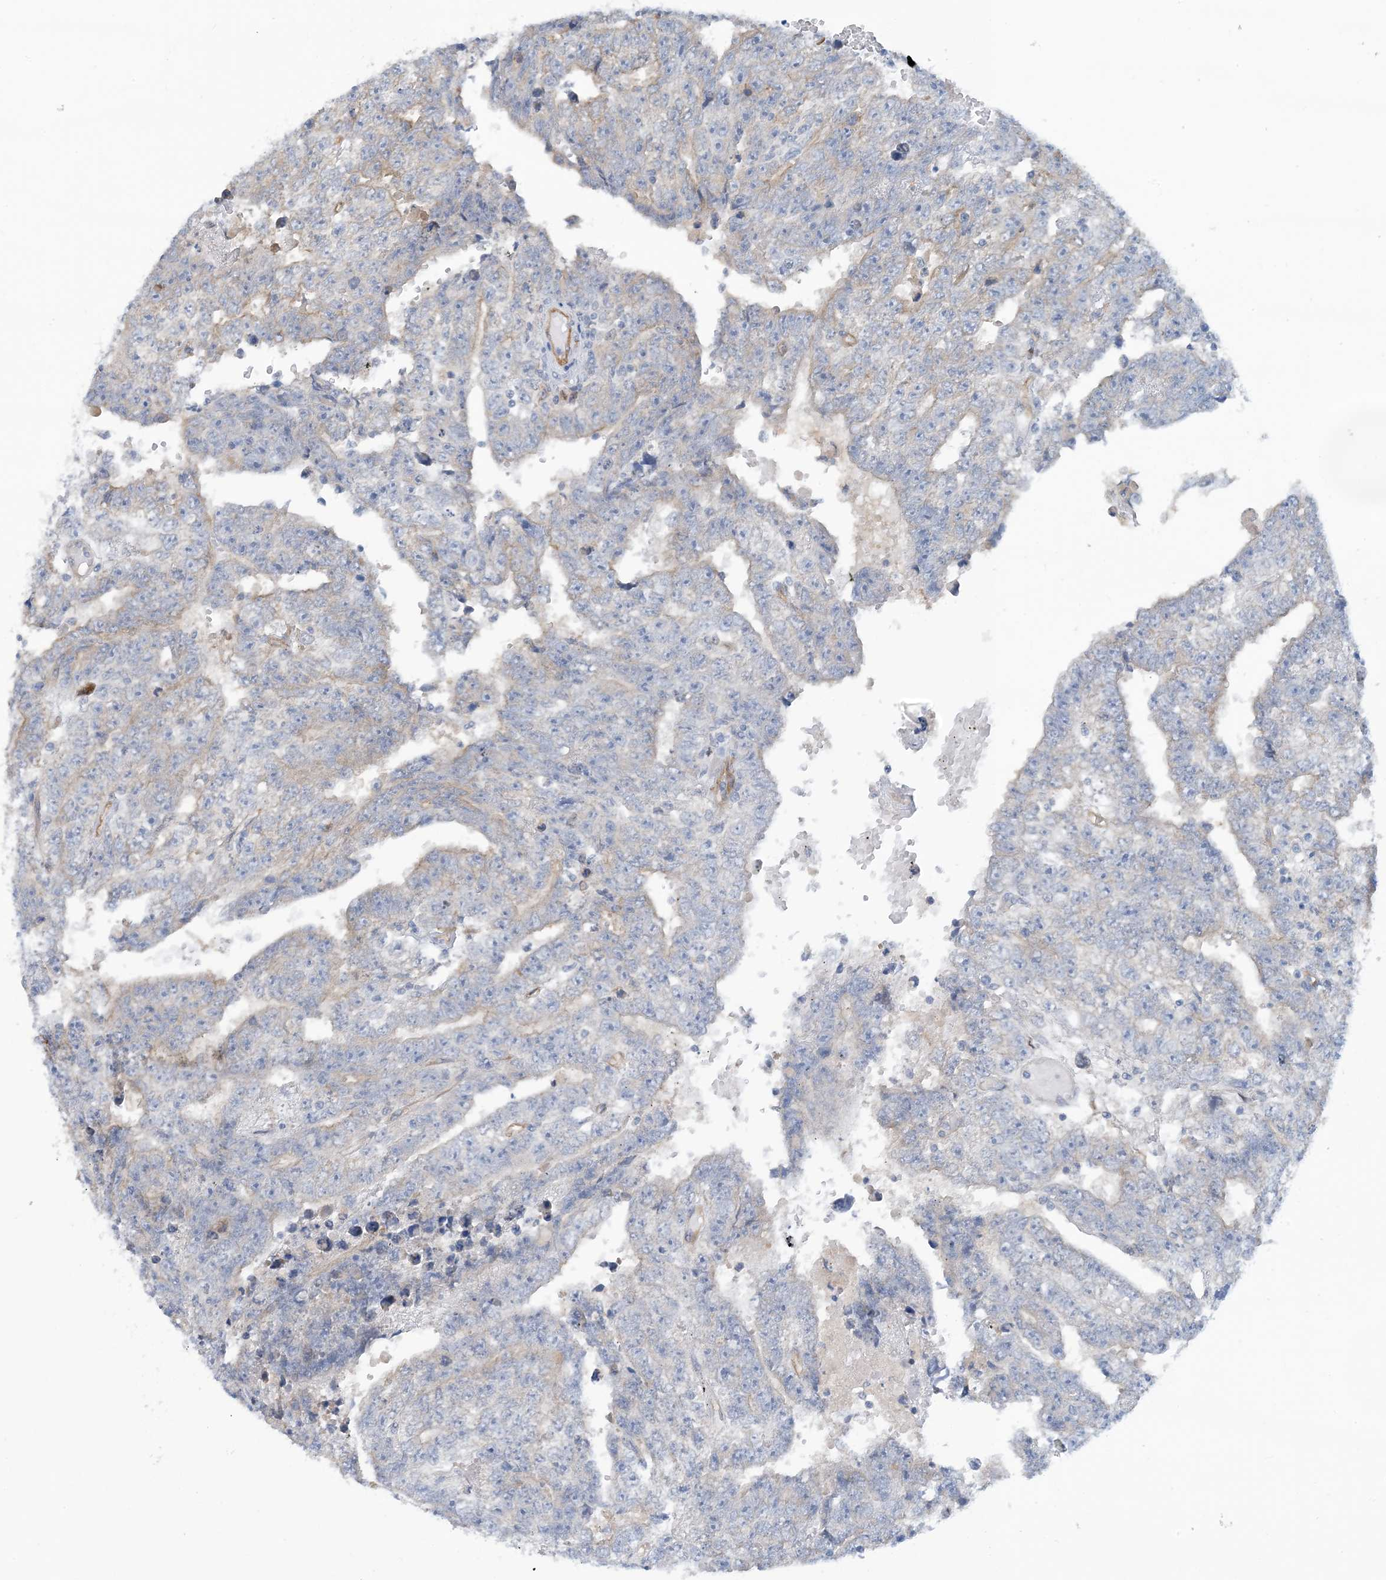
{"staining": {"intensity": "negative", "quantity": "none", "location": "none"}, "tissue": "testis cancer", "cell_type": "Tumor cells", "image_type": "cancer", "snomed": [{"axis": "morphology", "description": "Carcinoma, Embryonal, NOS"}, {"axis": "topography", "description": "Testis"}], "caption": "Micrograph shows no significant protein staining in tumor cells of testis embryonal carcinoma. The staining is performed using DAB (3,3'-diaminobenzidine) brown chromogen with nuclei counter-stained in using hematoxylin.", "gene": "EIF2A", "patient": {"sex": "male", "age": 25}}